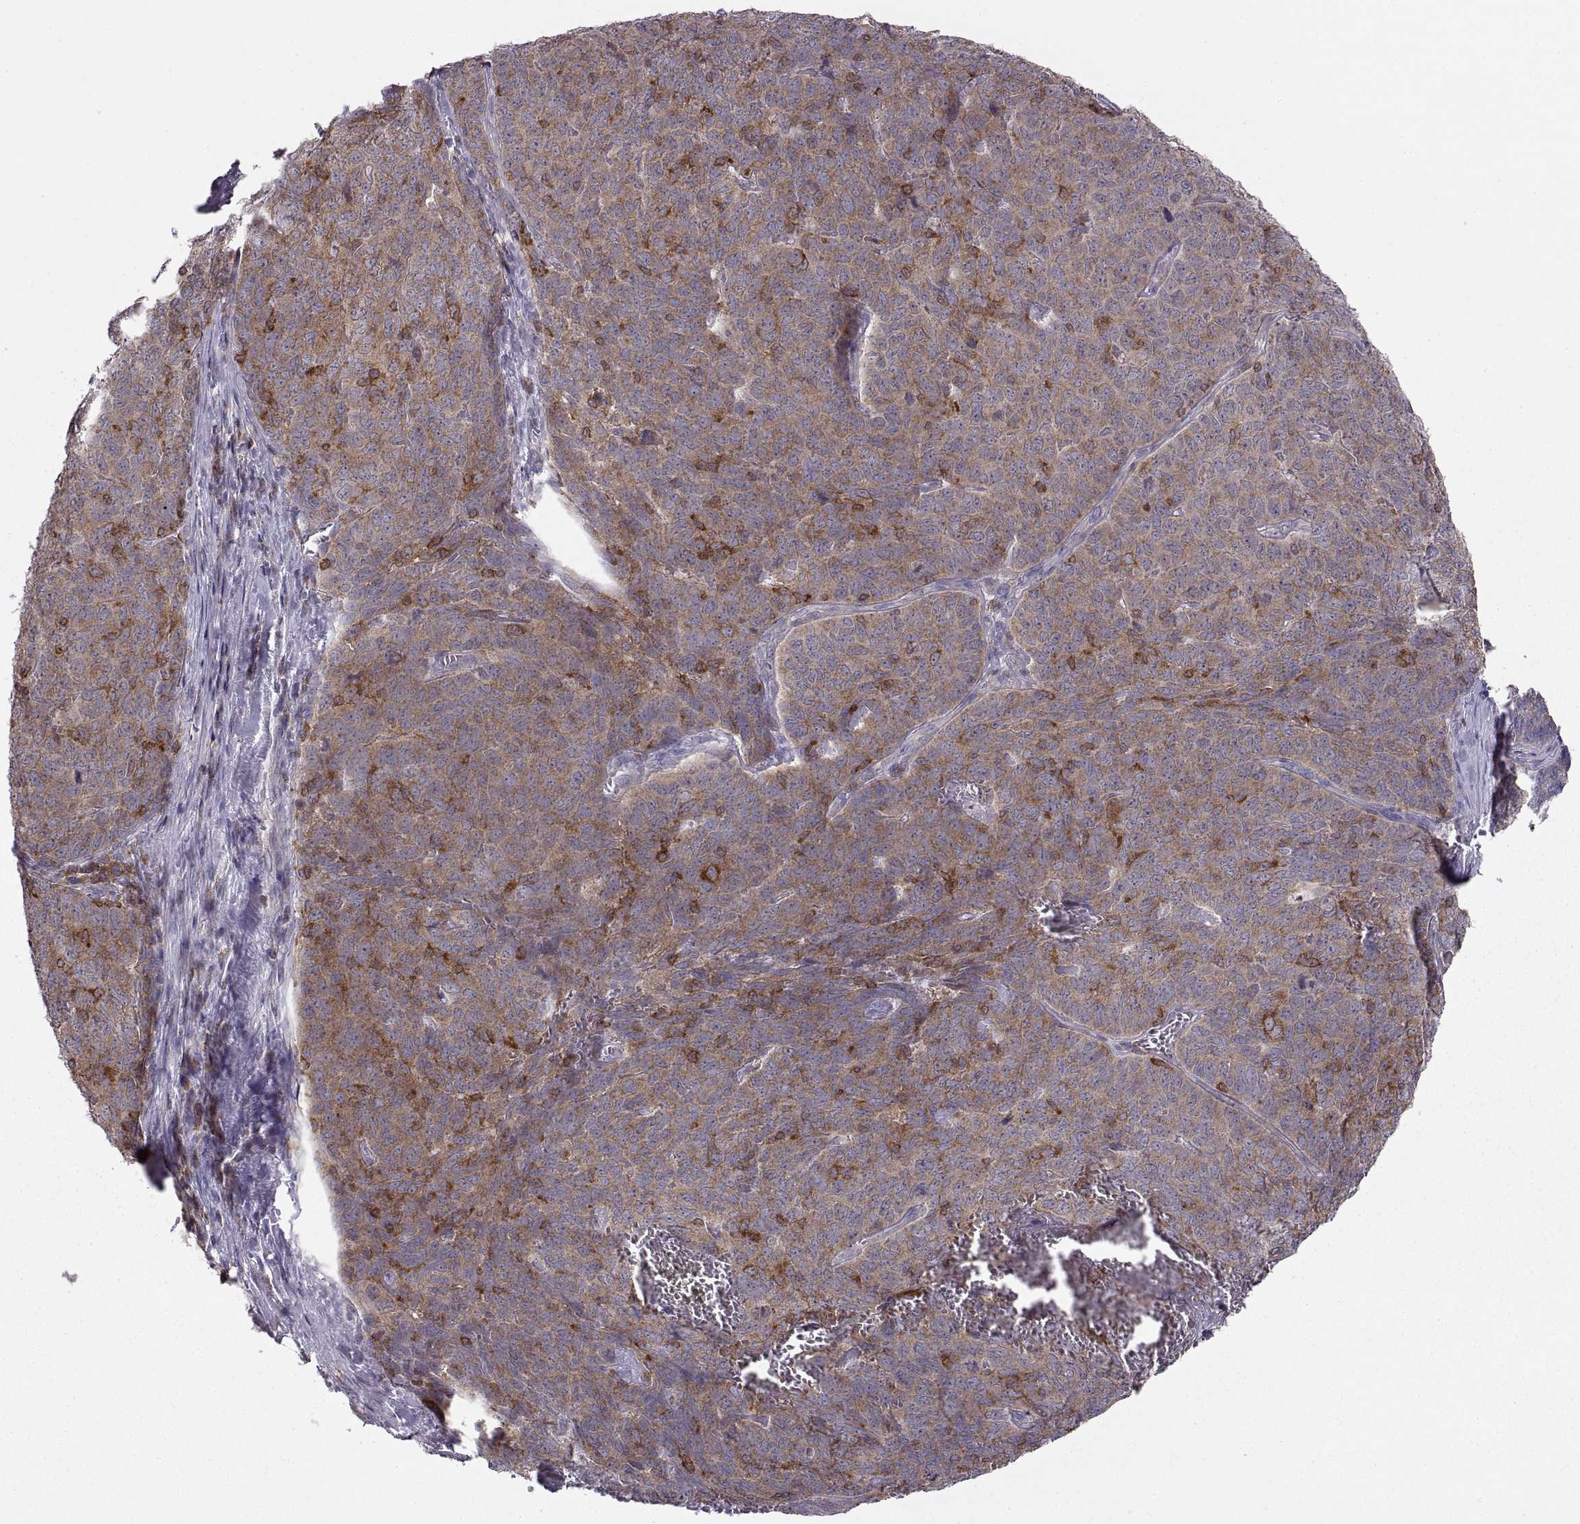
{"staining": {"intensity": "strong", "quantity": "<25%", "location": "cytoplasmic/membranous"}, "tissue": "skin cancer", "cell_type": "Tumor cells", "image_type": "cancer", "snomed": [{"axis": "morphology", "description": "Squamous cell carcinoma, NOS"}, {"axis": "topography", "description": "Skin"}, {"axis": "topography", "description": "Anal"}], "caption": "Immunohistochemistry staining of skin cancer, which displays medium levels of strong cytoplasmic/membranous expression in approximately <25% of tumor cells indicating strong cytoplasmic/membranous protein expression. The staining was performed using DAB (brown) for protein detection and nuclei were counterstained in hematoxylin (blue).", "gene": "EZR", "patient": {"sex": "female", "age": 51}}